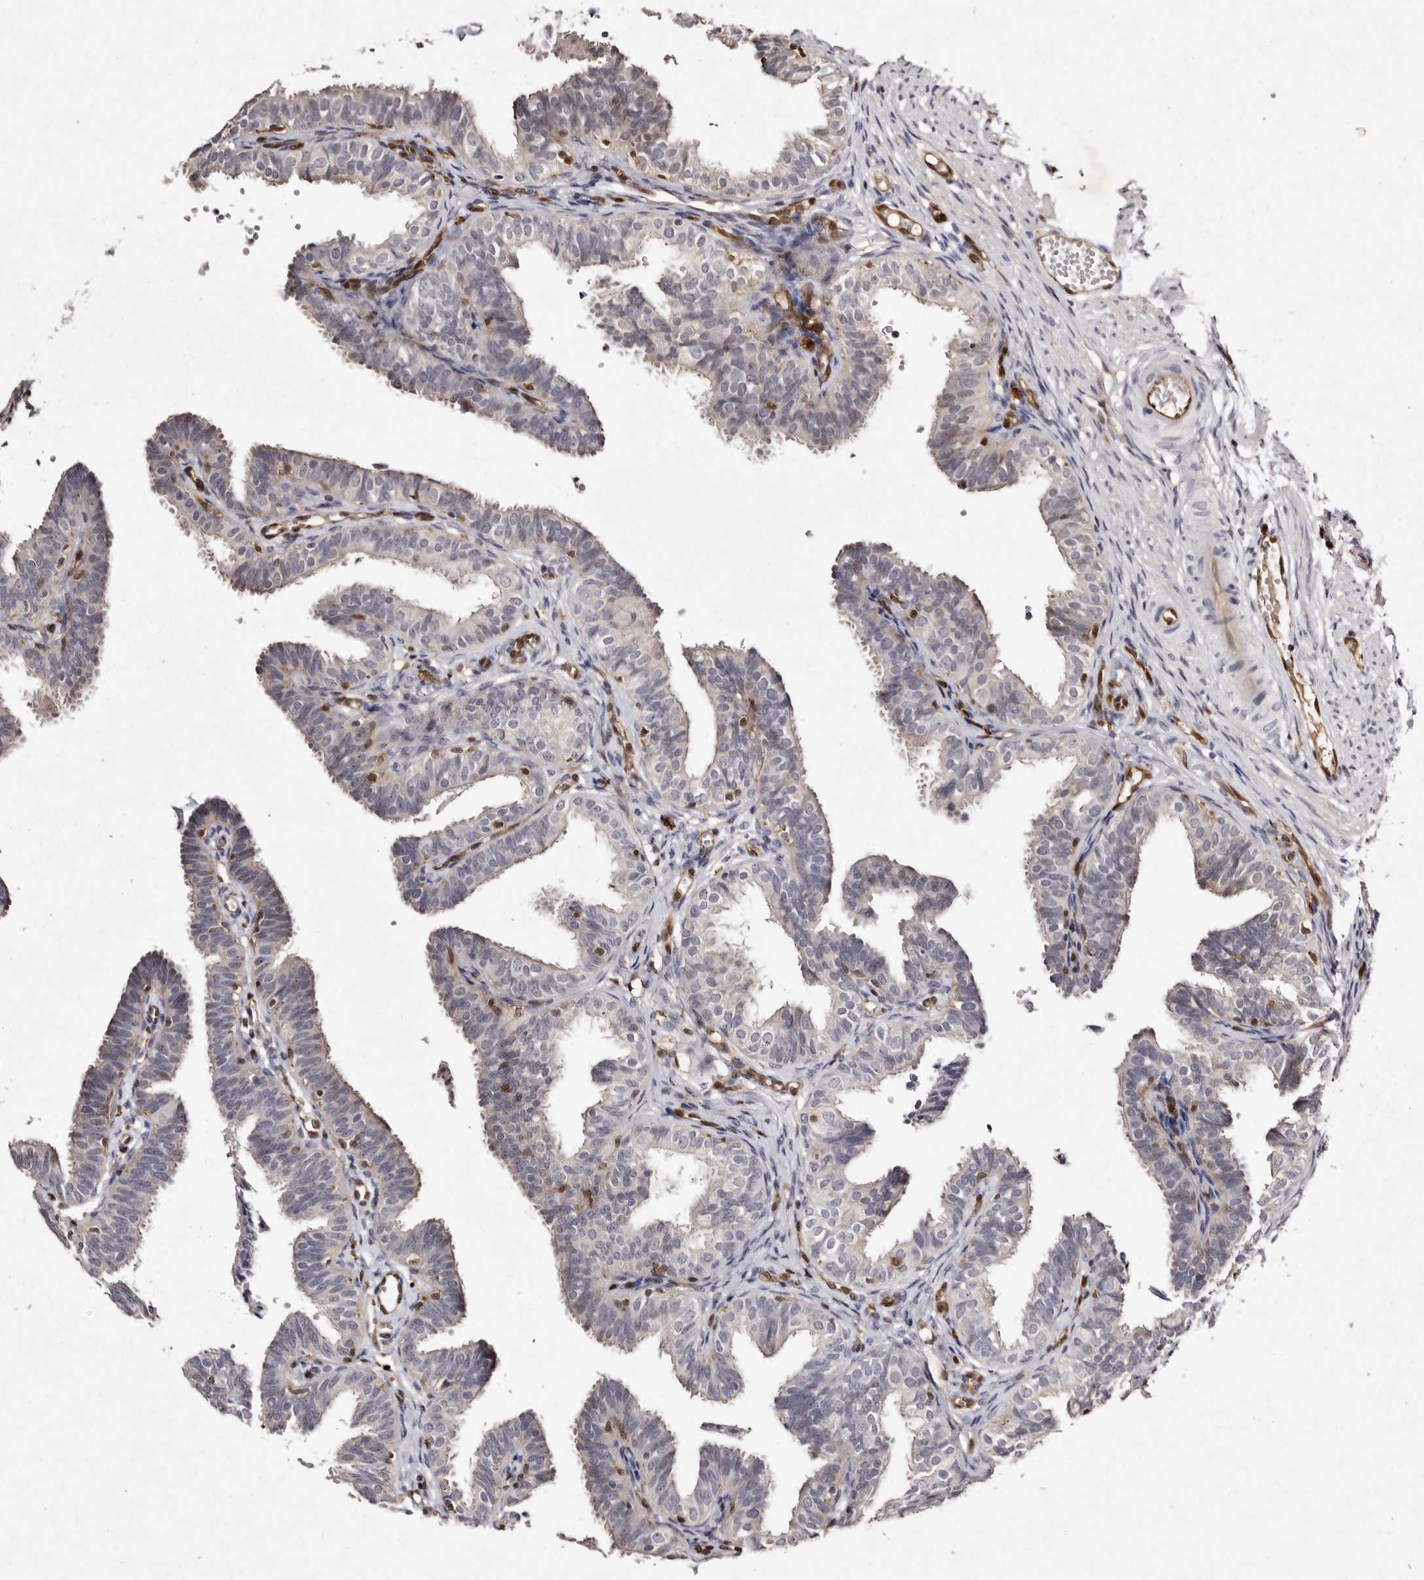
{"staining": {"intensity": "negative", "quantity": "none", "location": "none"}, "tissue": "fallopian tube", "cell_type": "Glandular cells", "image_type": "normal", "snomed": [{"axis": "morphology", "description": "Normal tissue, NOS"}, {"axis": "topography", "description": "Fallopian tube"}], "caption": "A high-resolution photomicrograph shows IHC staining of unremarkable fallopian tube, which shows no significant staining in glandular cells. The staining is performed using DAB (3,3'-diaminobenzidine) brown chromogen with nuclei counter-stained in using hematoxylin.", "gene": "GIMAP4", "patient": {"sex": "female", "age": 35}}